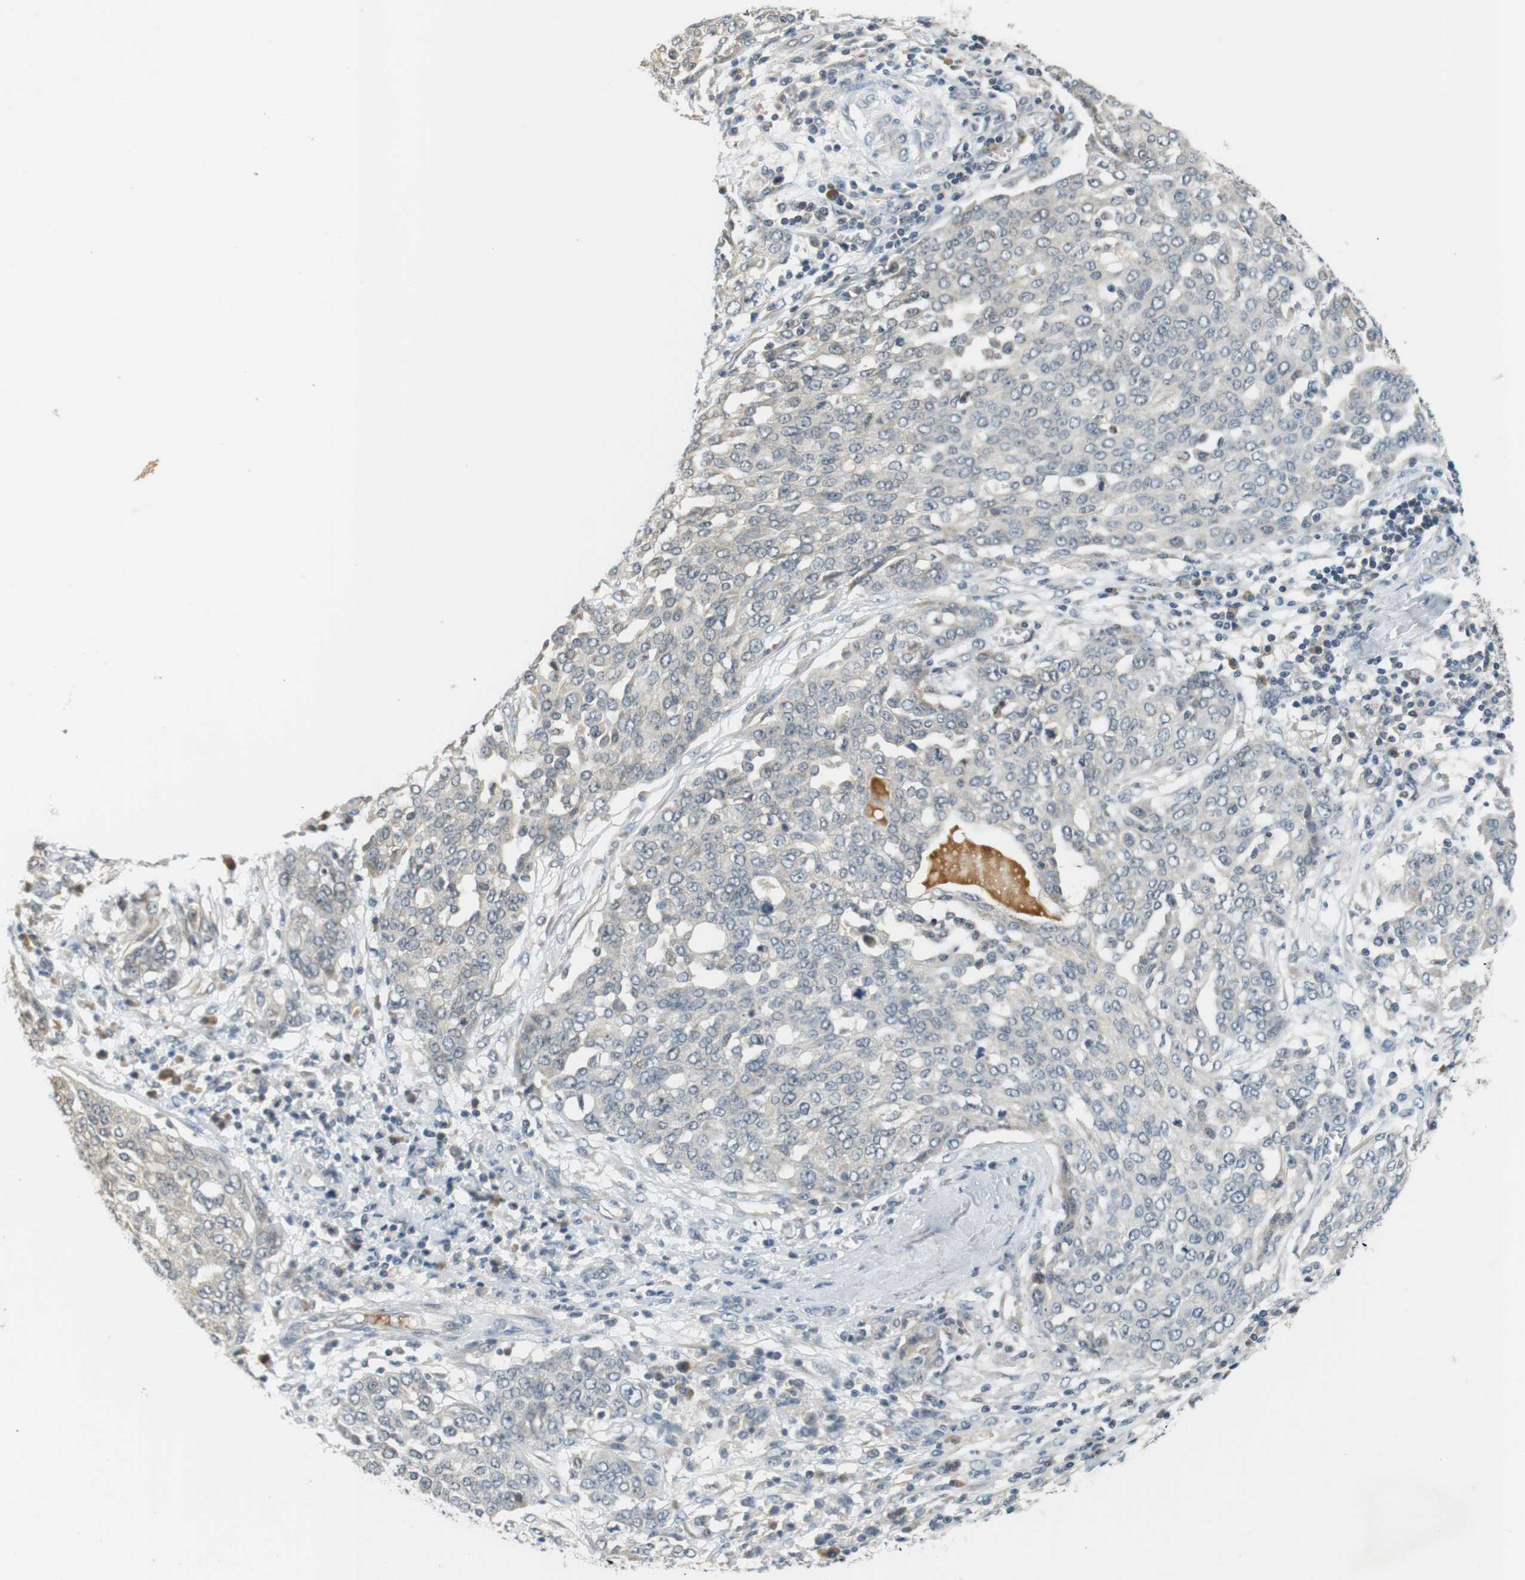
{"staining": {"intensity": "negative", "quantity": "none", "location": "none"}, "tissue": "ovarian cancer", "cell_type": "Tumor cells", "image_type": "cancer", "snomed": [{"axis": "morphology", "description": "Cystadenocarcinoma, serous, NOS"}, {"axis": "topography", "description": "Soft tissue"}, {"axis": "topography", "description": "Ovary"}], "caption": "Tumor cells are negative for protein expression in human serous cystadenocarcinoma (ovarian).", "gene": "WNT7A", "patient": {"sex": "female", "age": 57}}